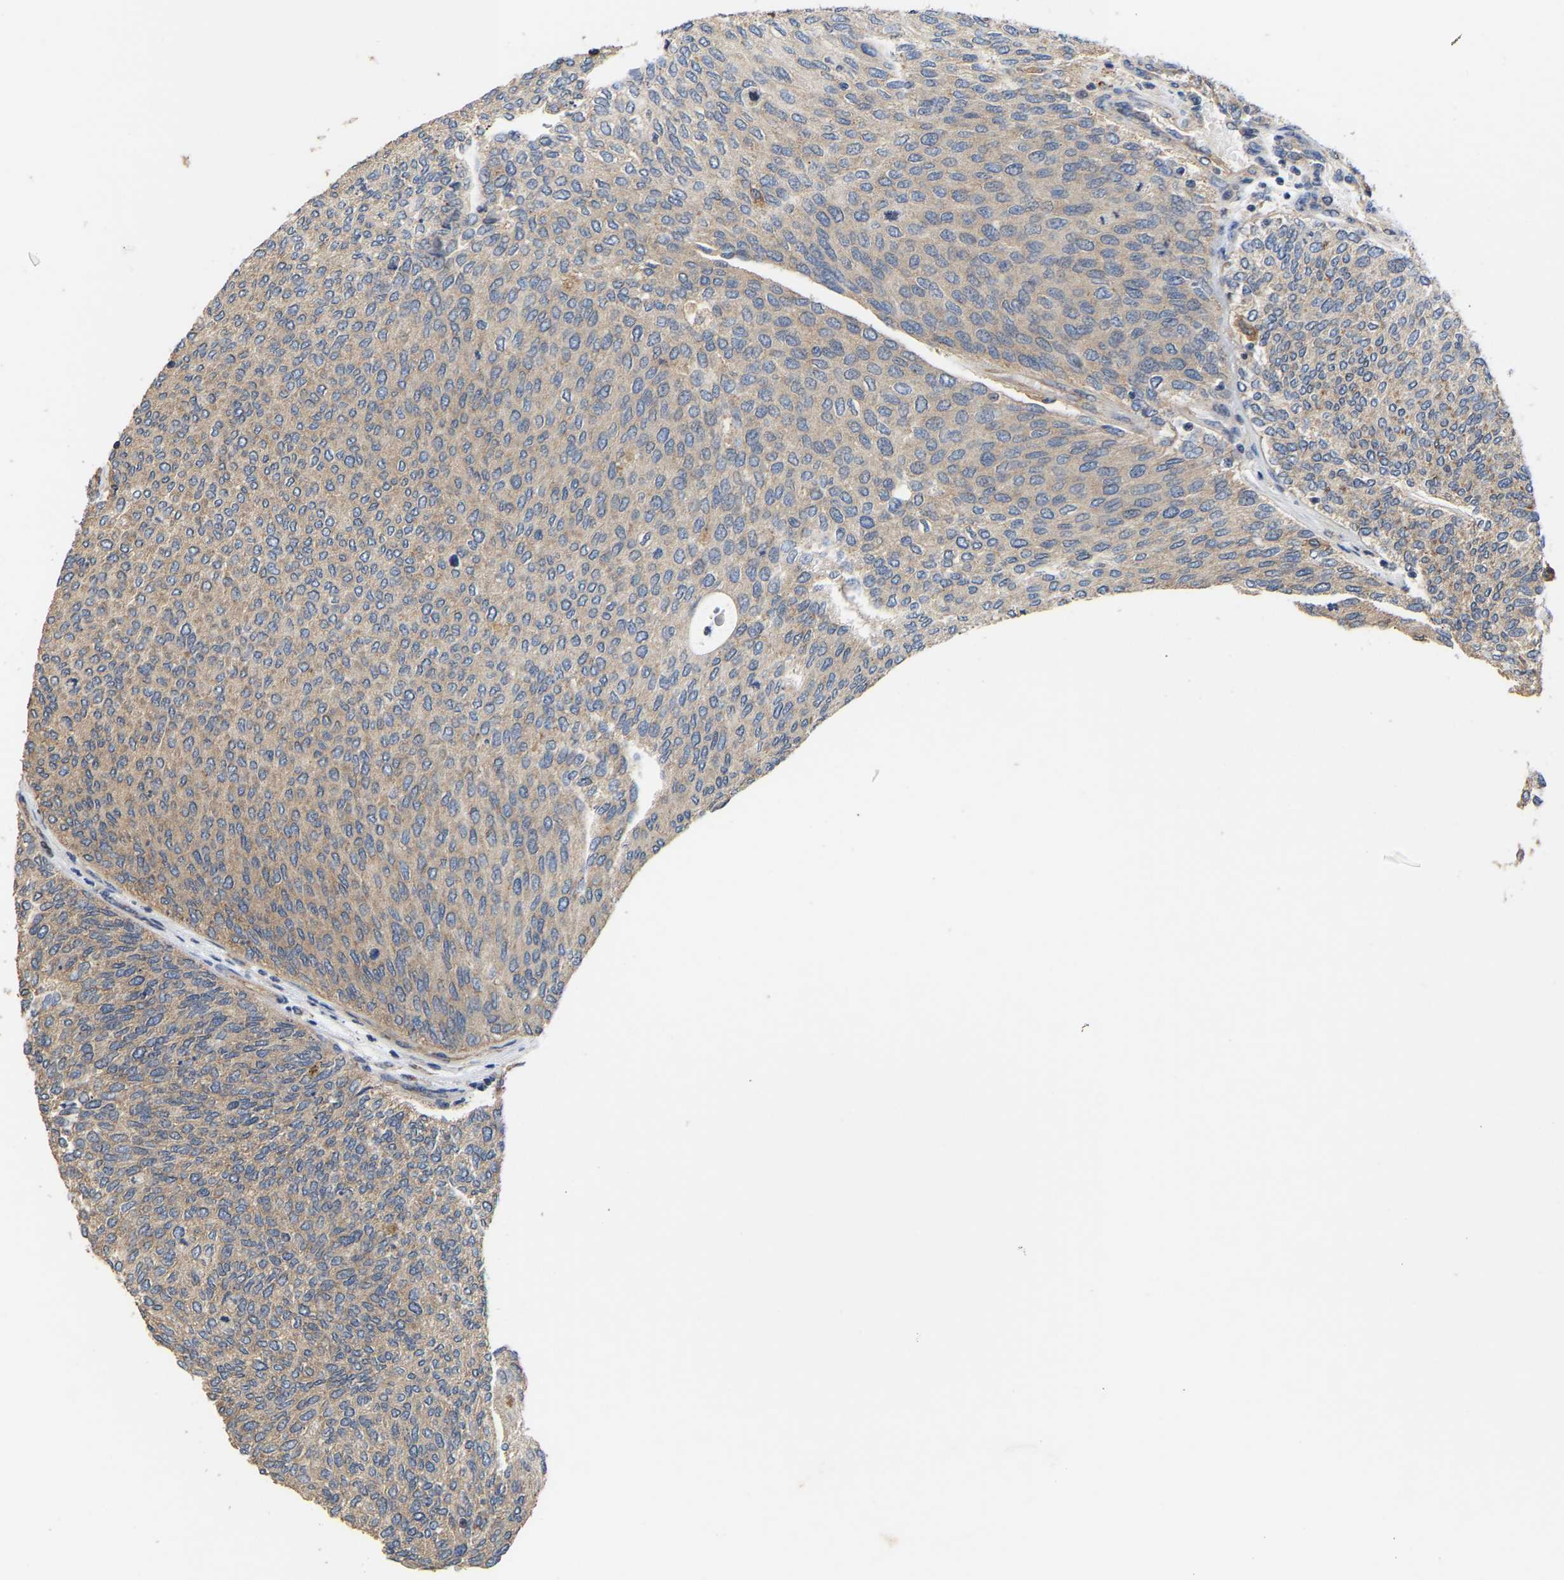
{"staining": {"intensity": "weak", "quantity": "25%-75%", "location": "cytoplasmic/membranous"}, "tissue": "urothelial cancer", "cell_type": "Tumor cells", "image_type": "cancer", "snomed": [{"axis": "morphology", "description": "Urothelial carcinoma, Low grade"}, {"axis": "topography", "description": "Urinary bladder"}], "caption": "The immunohistochemical stain highlights weak cytoplasmic/membranous expression in tumor cells of urothelial cancer tissue.", "gene": "AIMP2", "patient": {"sex": "female", "age": 79}}